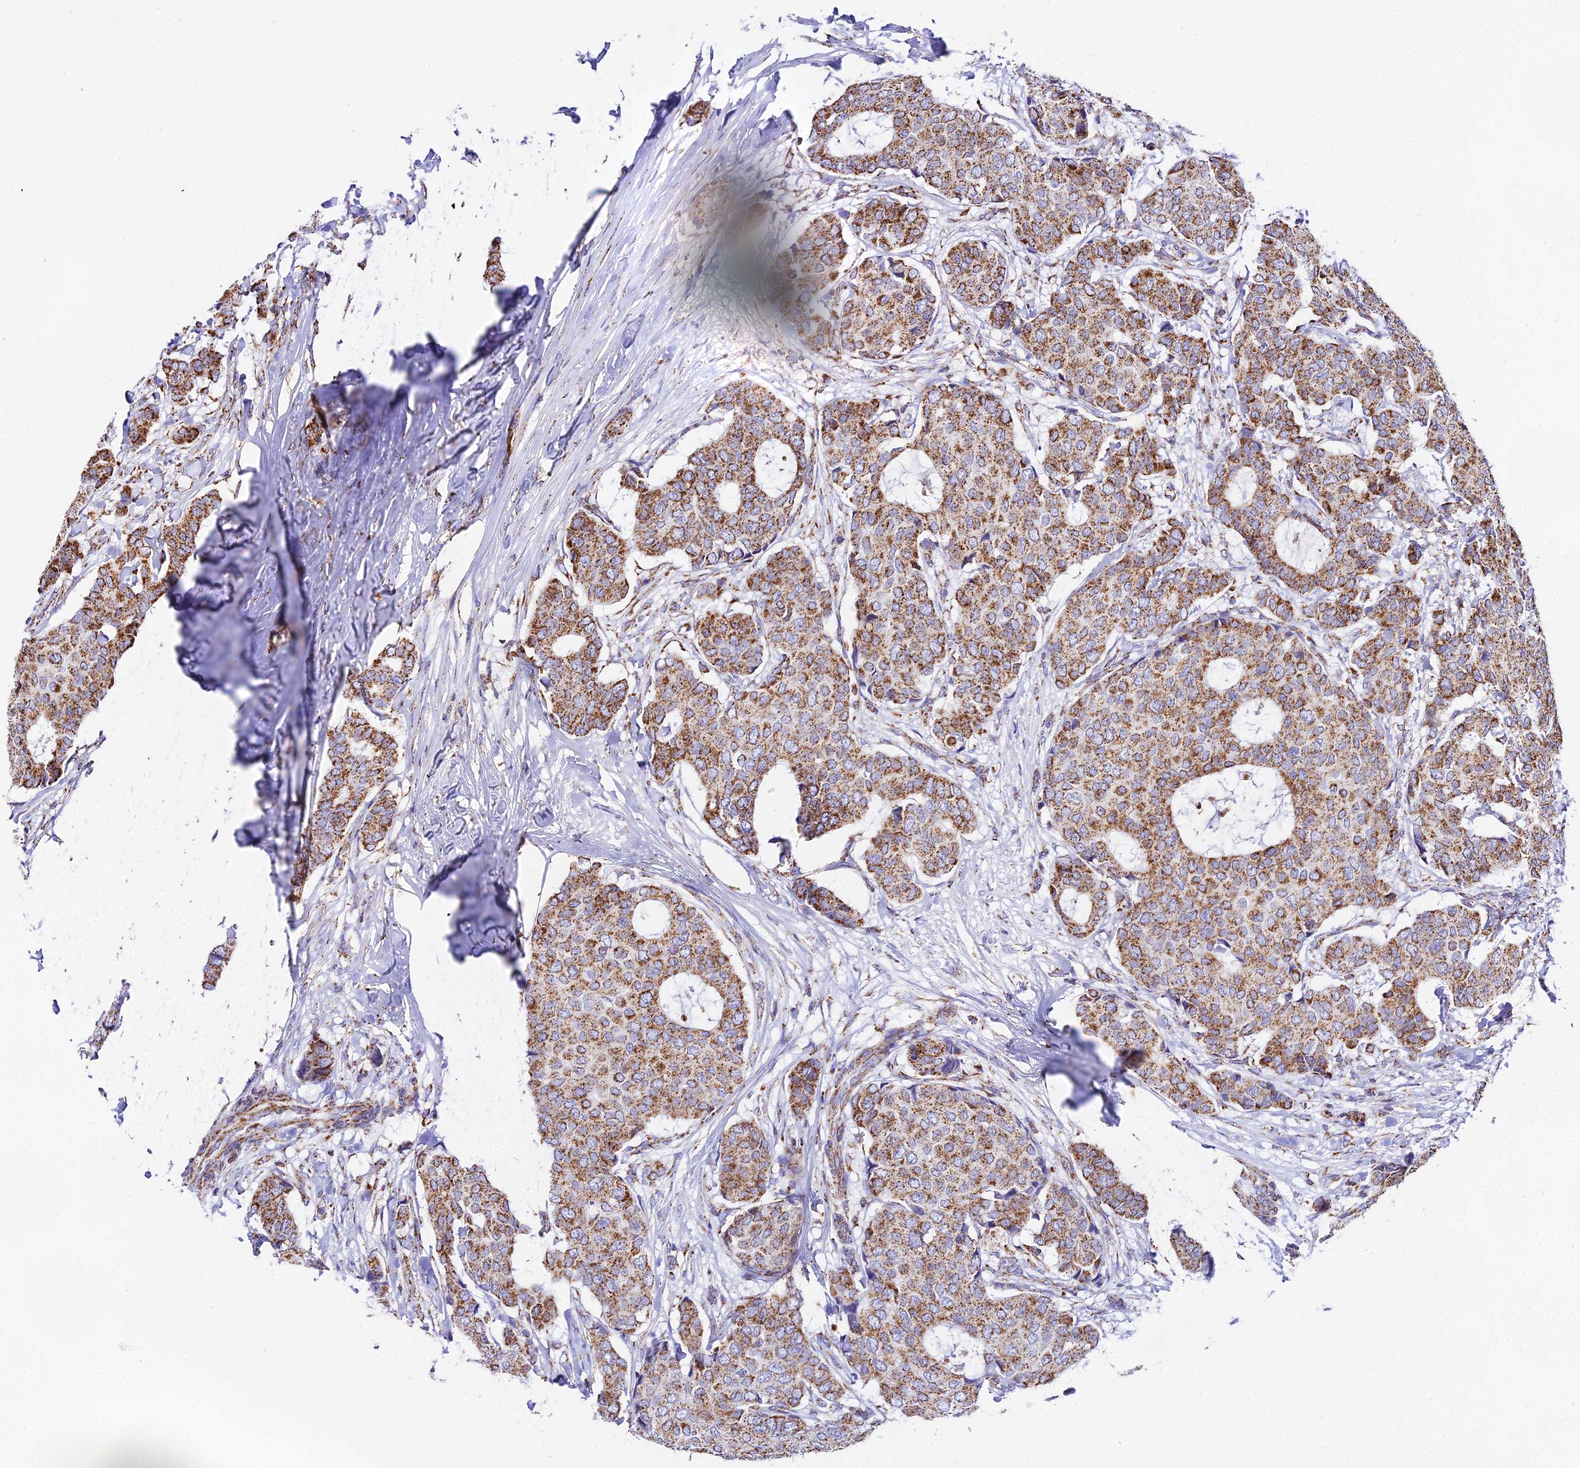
{"staining": {"intensity": "moderate", "quantity": ">75%", "location": "cytoplasmic/membranous"}, "tissue": "breast cancer", "cell_type": "Tumor cells", "image_type": "cancer", "snomed": [{"axis": "morphology", "description": "Duct carcinoma"}, {"axis": "topography", "description": "Breast"}], "caption": "The image exhibits immunohistochemical staining of breast cancer. There is moderate cytoplasmic/membranous staining is appreciated in about >75% of tumor cells. (DAB (3,3'-diaminobenzidine) = brown stain, brightfield microscopy at high magnification).", "gene": "ATP5PD", "patient": {"sex": "female", "age": 75}}